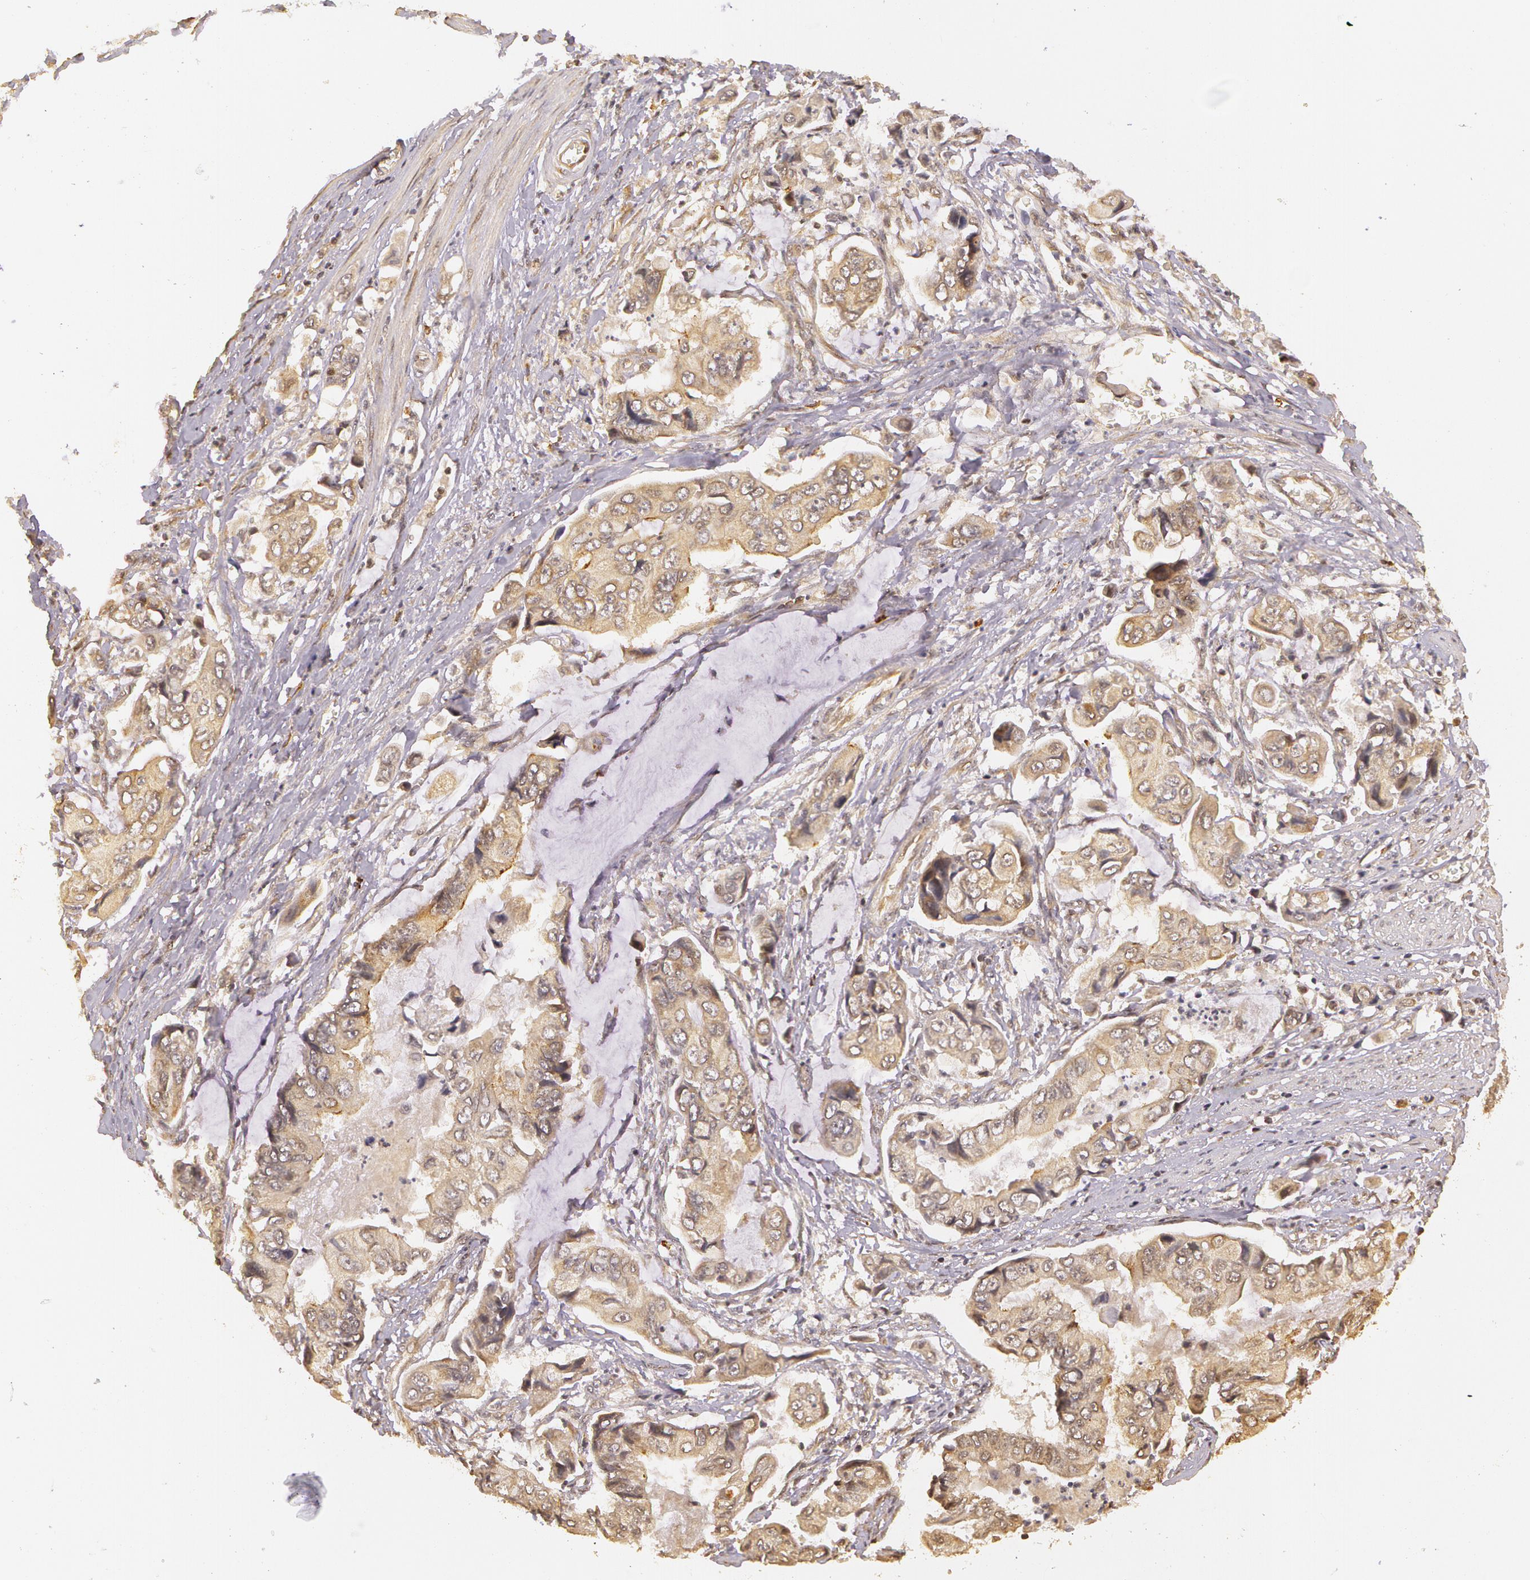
{"staining": {"intensity": "moderate", "quantity": ">75%", "location": "cytoplasmic/membranous"}, "tissue": "stomach cancer", "cell_type": "Tumor cells", "image_type": "cancer", "snomed": [{"axis": "morphology", "description": "Adenocarcinoma, NOS"}, {"axis": "topography", "description": "Stomach, upper"}], "caption": "IHC (DAB) staining of stomach cancer (adenocarcinoma) demonstrates moderate cytoplasmic/membranous protein expression in about >75% of tumor cells. The protein of interest is shown in brown color, while the nuclei are stained blue.", "gene": "ASCC2", "patient": {"sex": "male", "age": 80}}